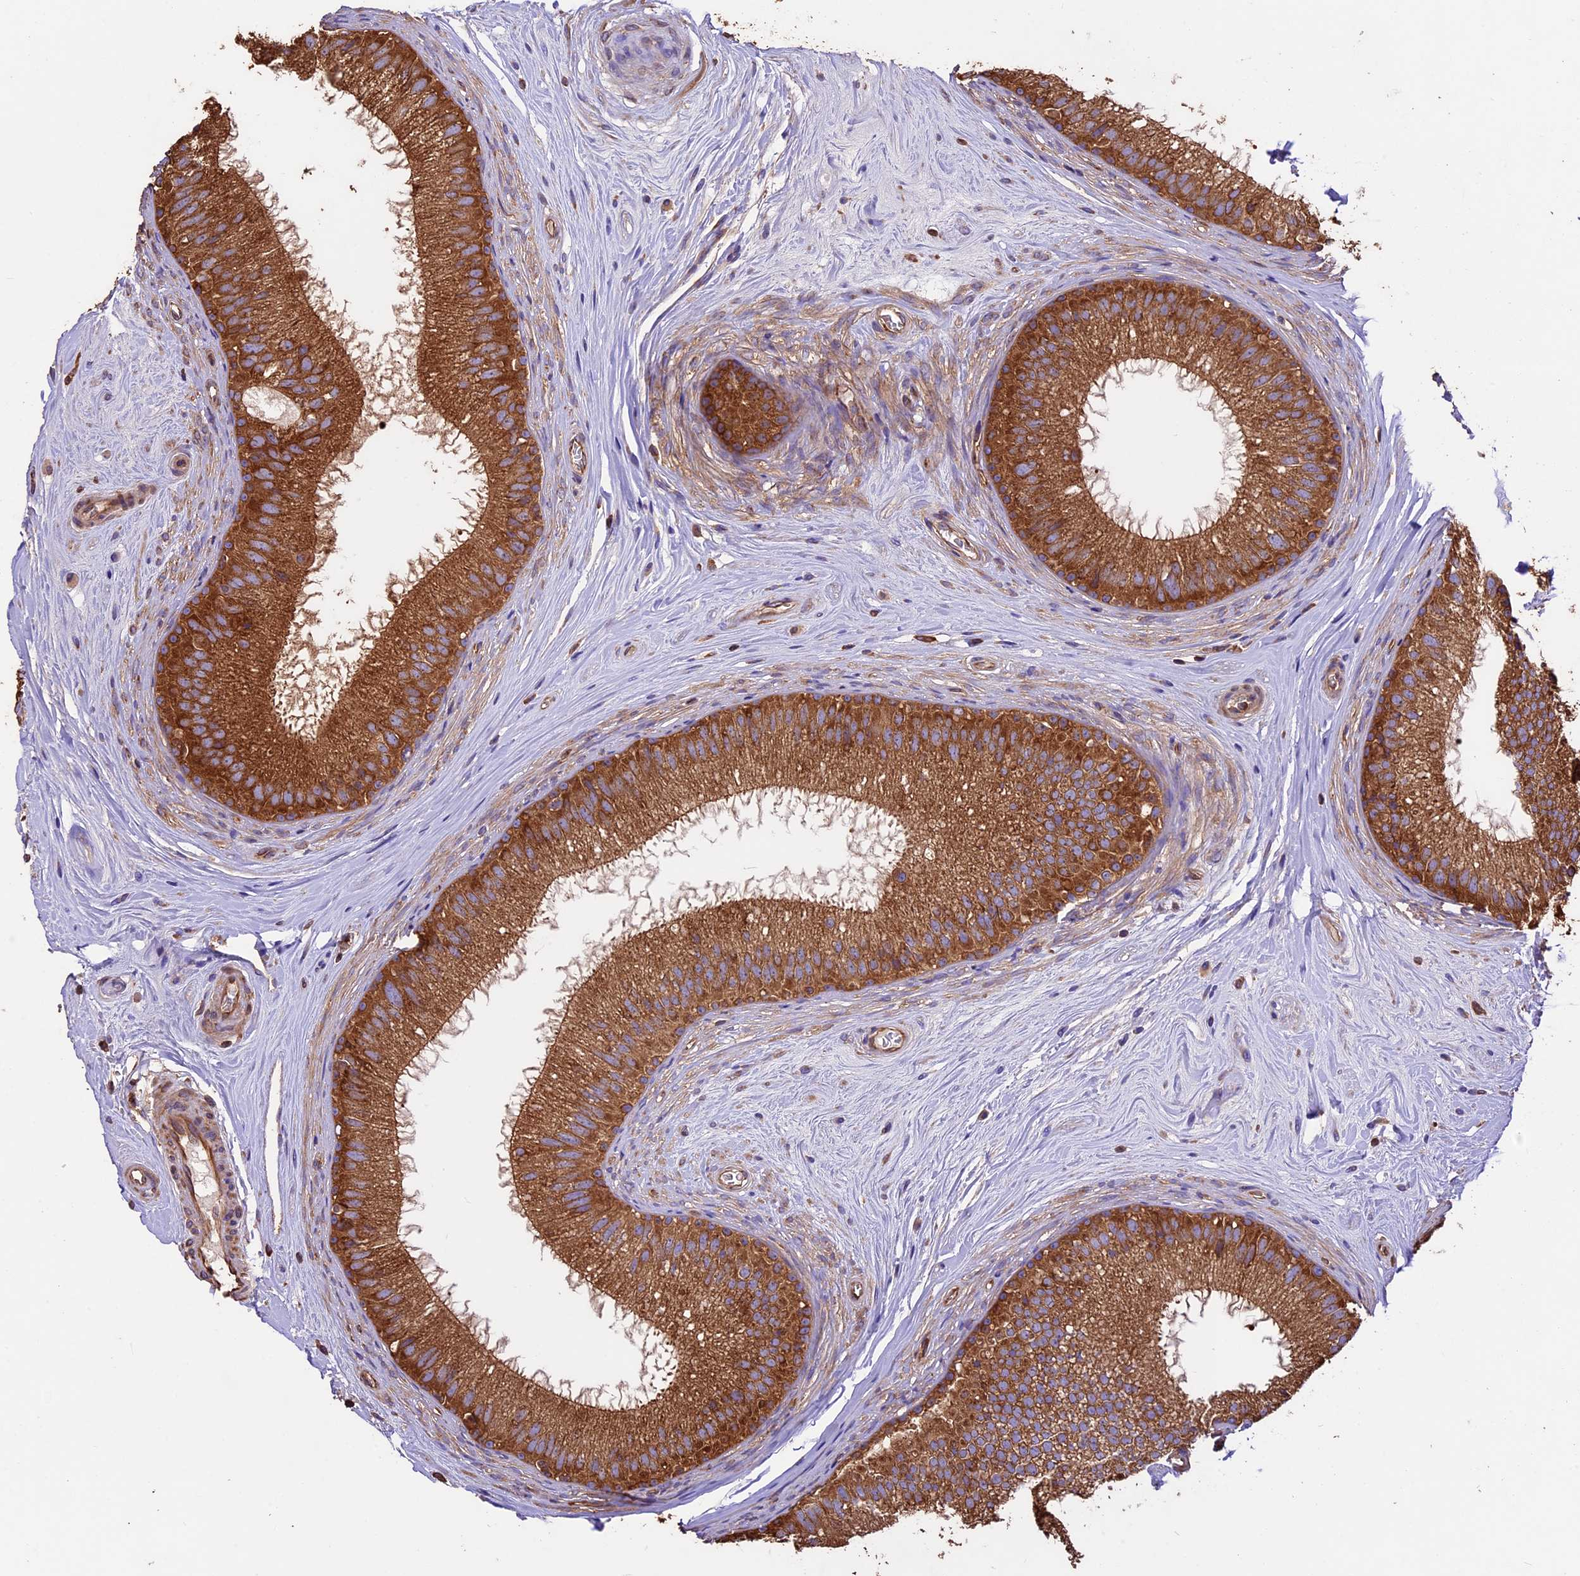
{"staining": {"intensity": "strong", "quantity": ">75%", "location": "cytoplasmic/membranous"}, "tissue": "epididymis", "cell_type": "Glandular cells", "image_type": "normal", "snomed": [{"axis": "morphology", "description": "Normal tissue, NOS"}, {"axis": "topography", "description": "Epididymis"}], "caption": "A brown stain shows strong cytoplasmic/membranous expression of a protein in glandular cells of normal epididymis. (Brightfield microscopy of DAB IHC at high magnification).", "gene": "KARS1", "patient": {"sex": "male", "age": 33}}